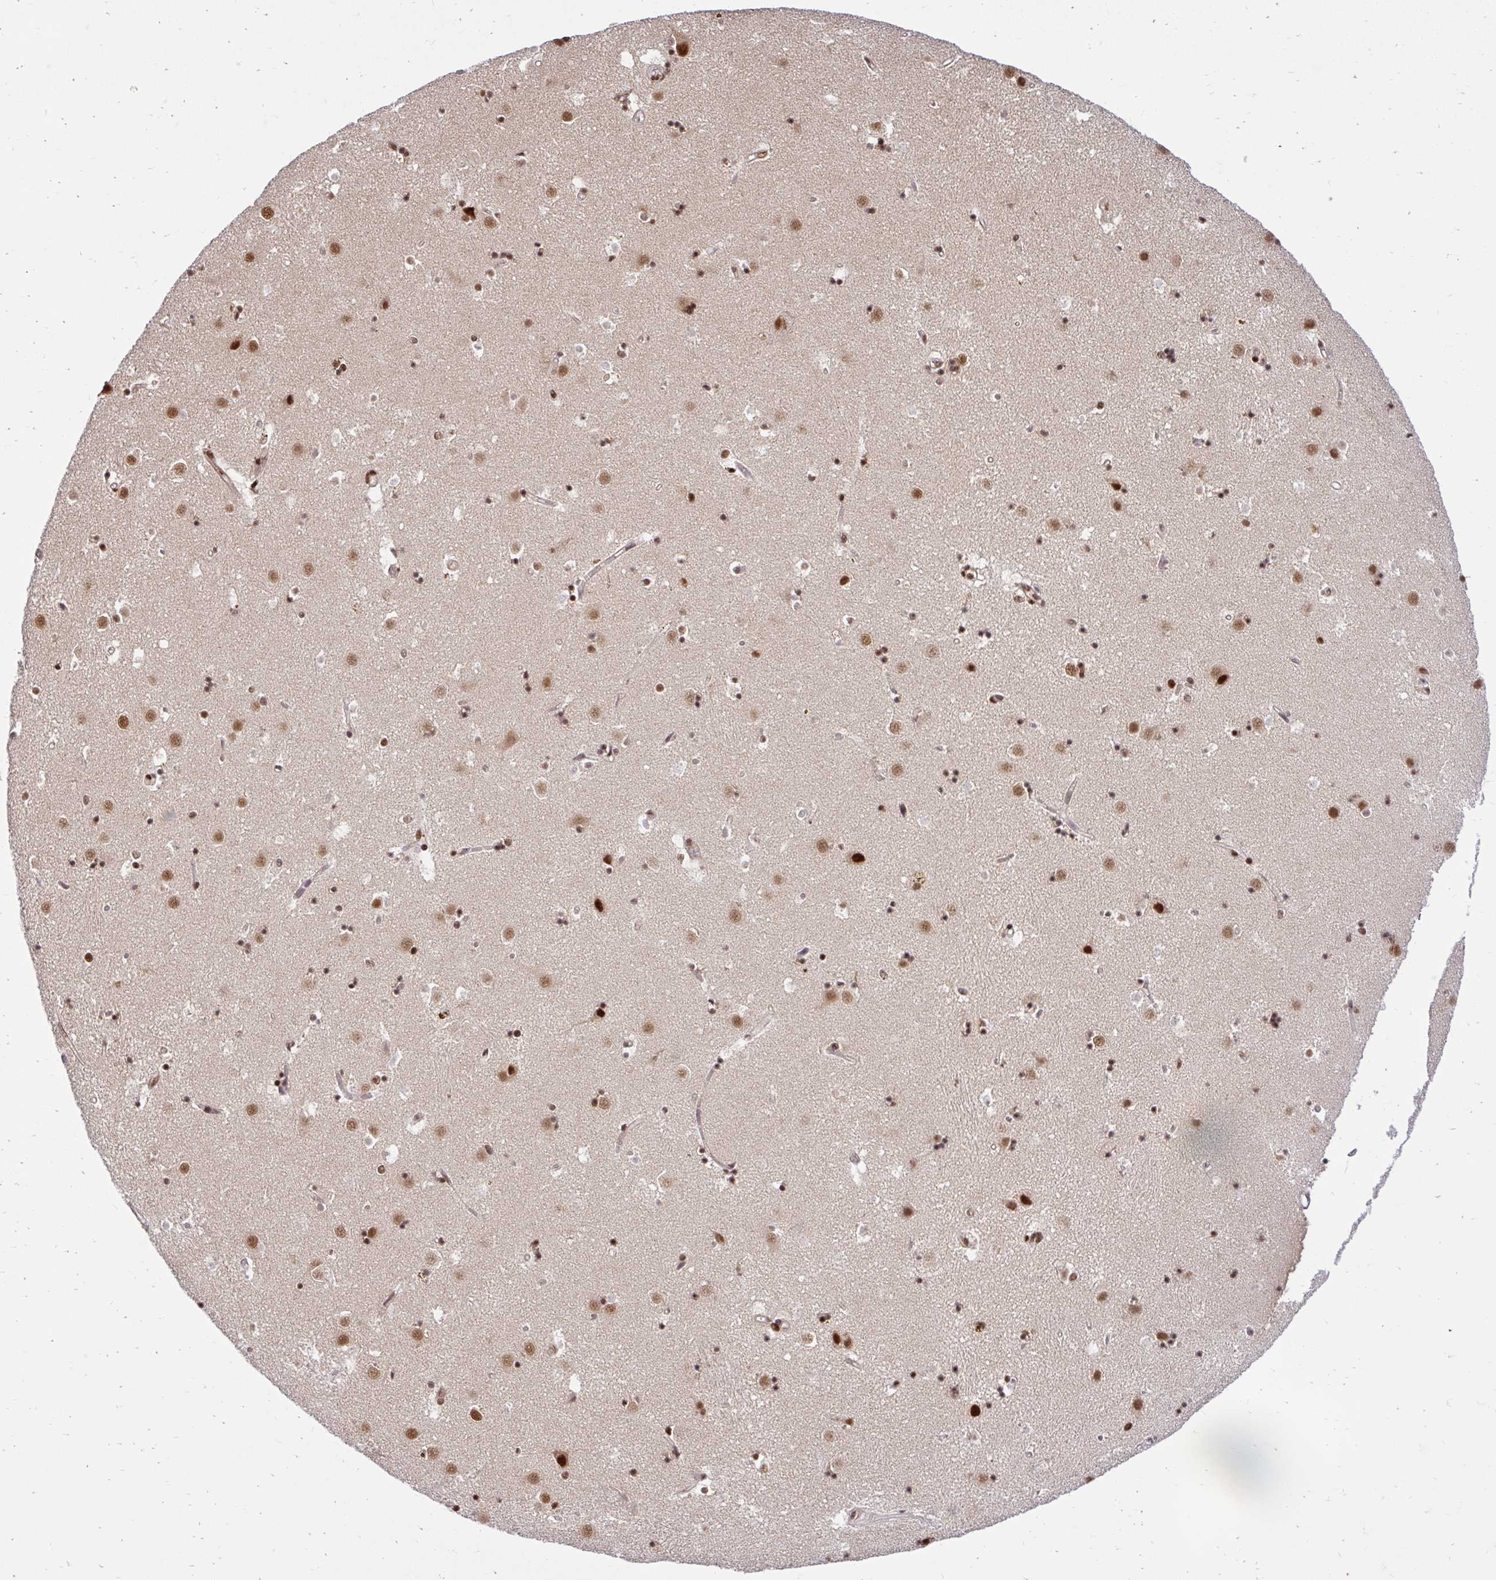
{"staining": {"intensity": "strong", "quantity": ">75%", "location": "nuclear"}, "tissue": "caudate", "cell_type": "Glial cells", "image_type": "normal", "snomed": [{"axis": "morphology", "description": "Normal tissue, NOS"}, {"axis": "topography", "description": "Lateral ventricle wall"}], "caption": "A brown stain labels strong nuclear positivity of a protein in glial cells of normal caudate.", "gene": "ABCA9", "patient": {"sex": "male", "age": 58}}